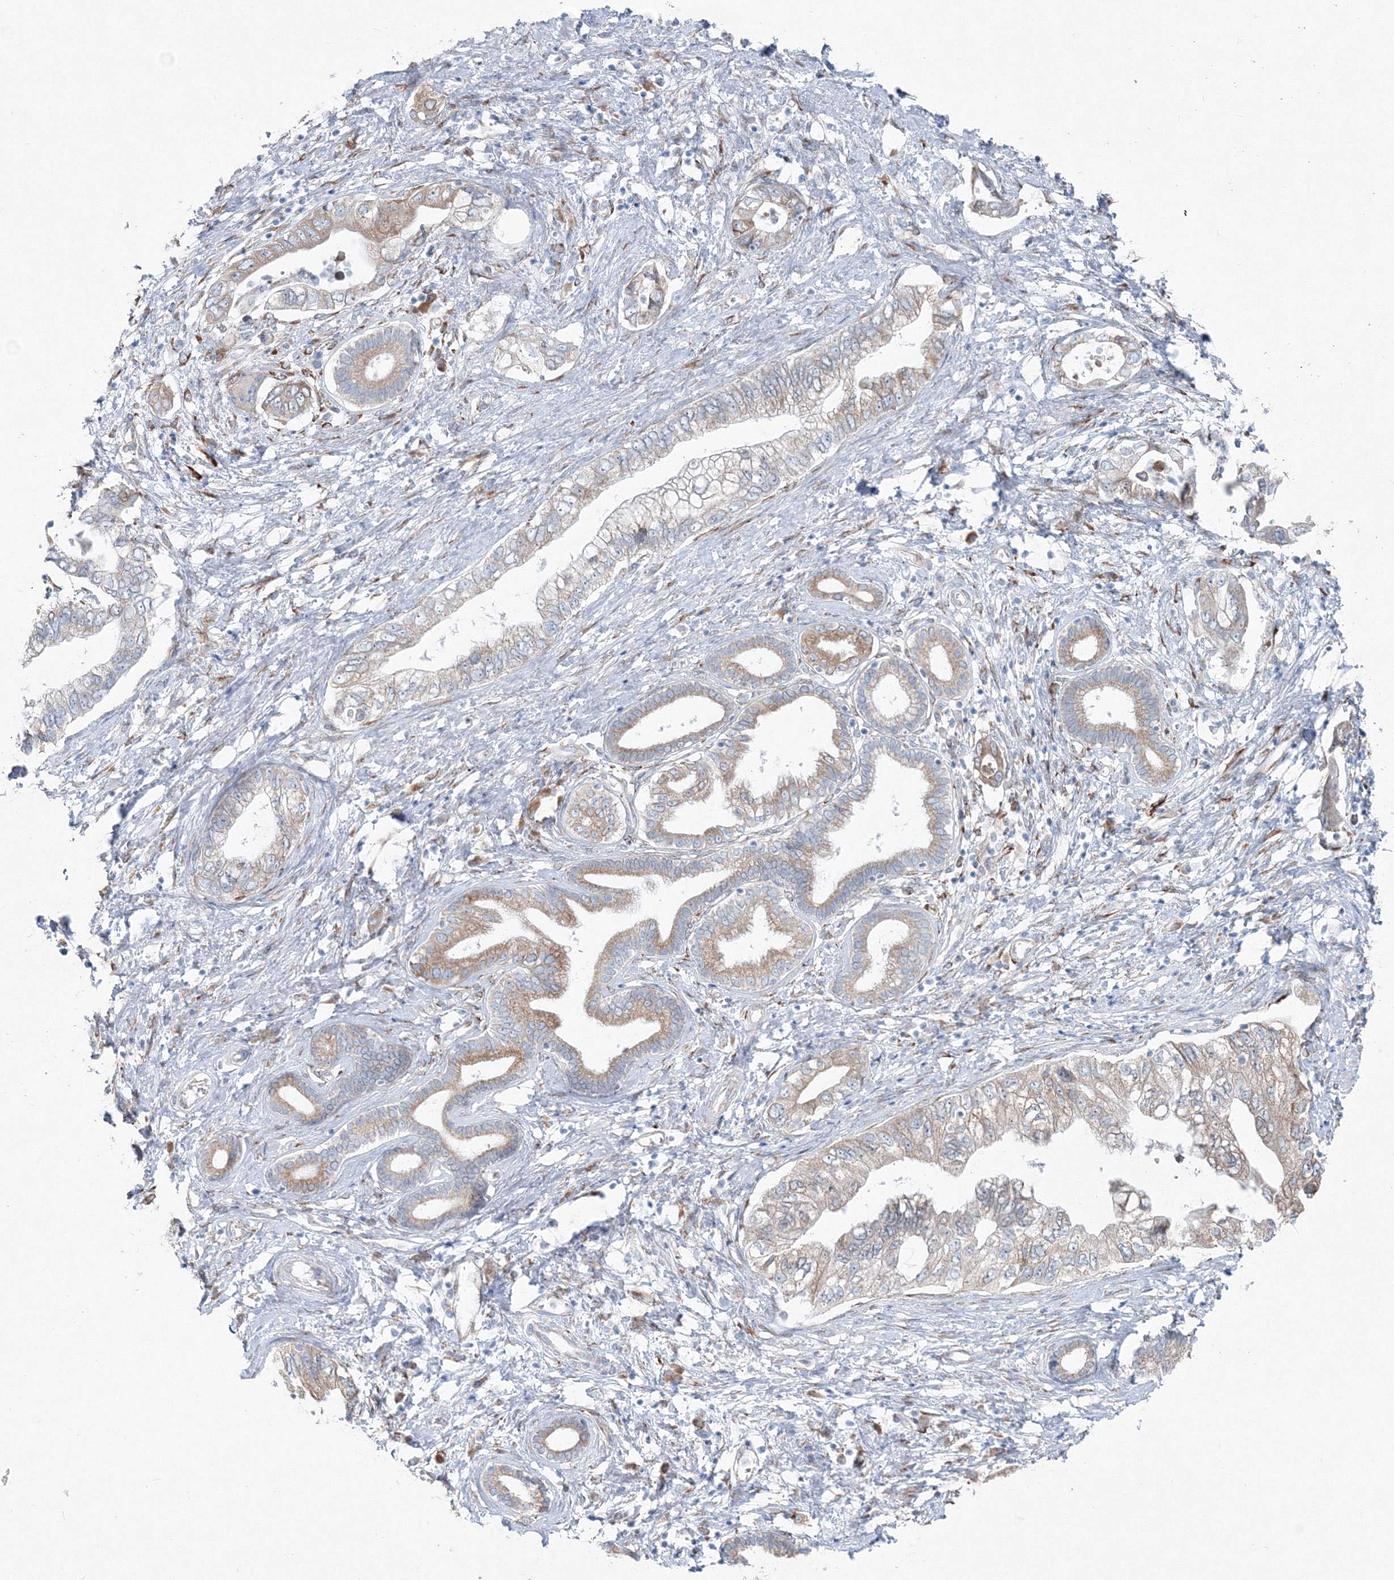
{"staining": {"intensity": "moderate", "quantity": "25%-75%", "location": "cytoplasmic/membranous"}, "tissue": "pancreatic cancer", "cell_type": "Tumor cells", "image_type": "cancer", "snomed": [{"axis": "morphology", "description": "Adenocarcinoma, NOS"}, {"axis": "topography", "description": "Pancreas"}], "caption": "Immunohistochemical staining of pancreatic cancer demonstrates medium levels of moderate cytoplasmic/membranous staining in about 25%-75% of tumor cells.", "gene": "RCN1", "patient": {"sex": "female", "age": 73}}